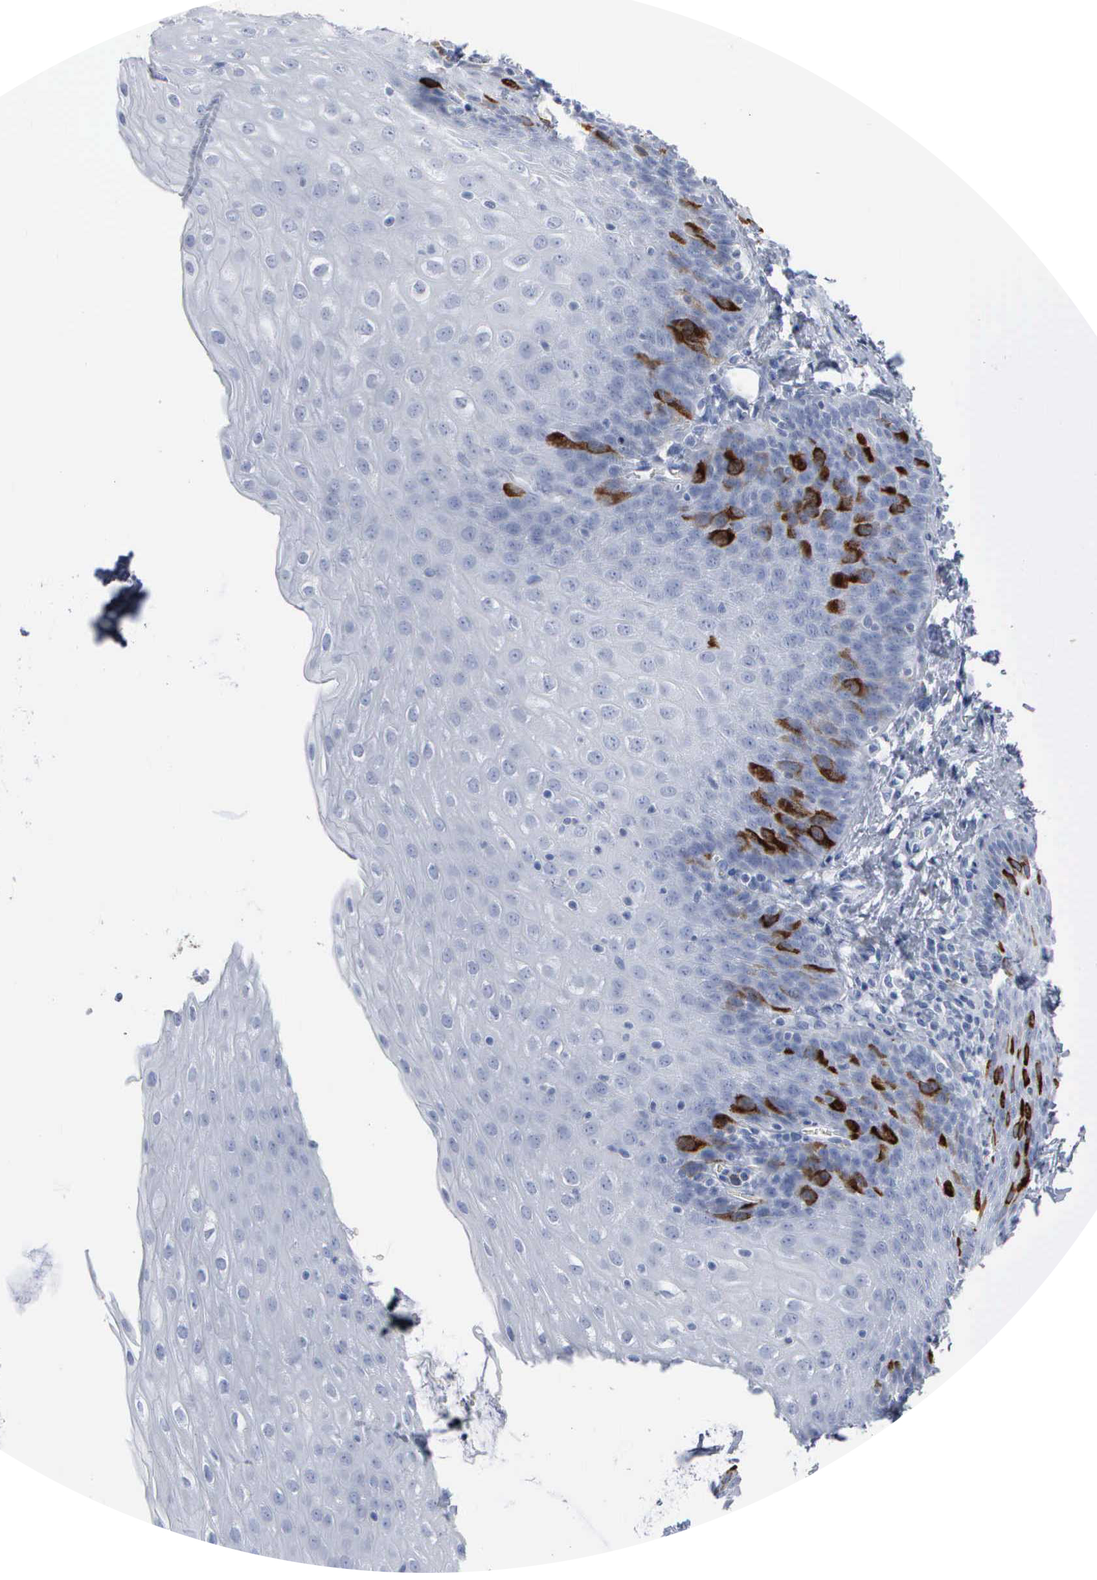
{"staining": {"intensity": "moderate", "quantity": "<25%", "location": "cytoplasmic/membranous"}, "tissue": "esophagus", "cell_type": "Squamous epithelial cells", "image_type": "normal", "snomed": [{"axis": "morphology", "description": "Normal tissue, NOS"}, {"axis": "topography", "description": "Esophagus"}], "caption": "Brown immunohistochemical staining in normal esophagus exhibits moderate cytoplasmic/membranous expression in about <25% of squamous epithelial cells. (Brightfield microscopy of DAB IHC at high magnification).", "gene": "CCNB1", "patient": {"sex": "female", "age": 61}}